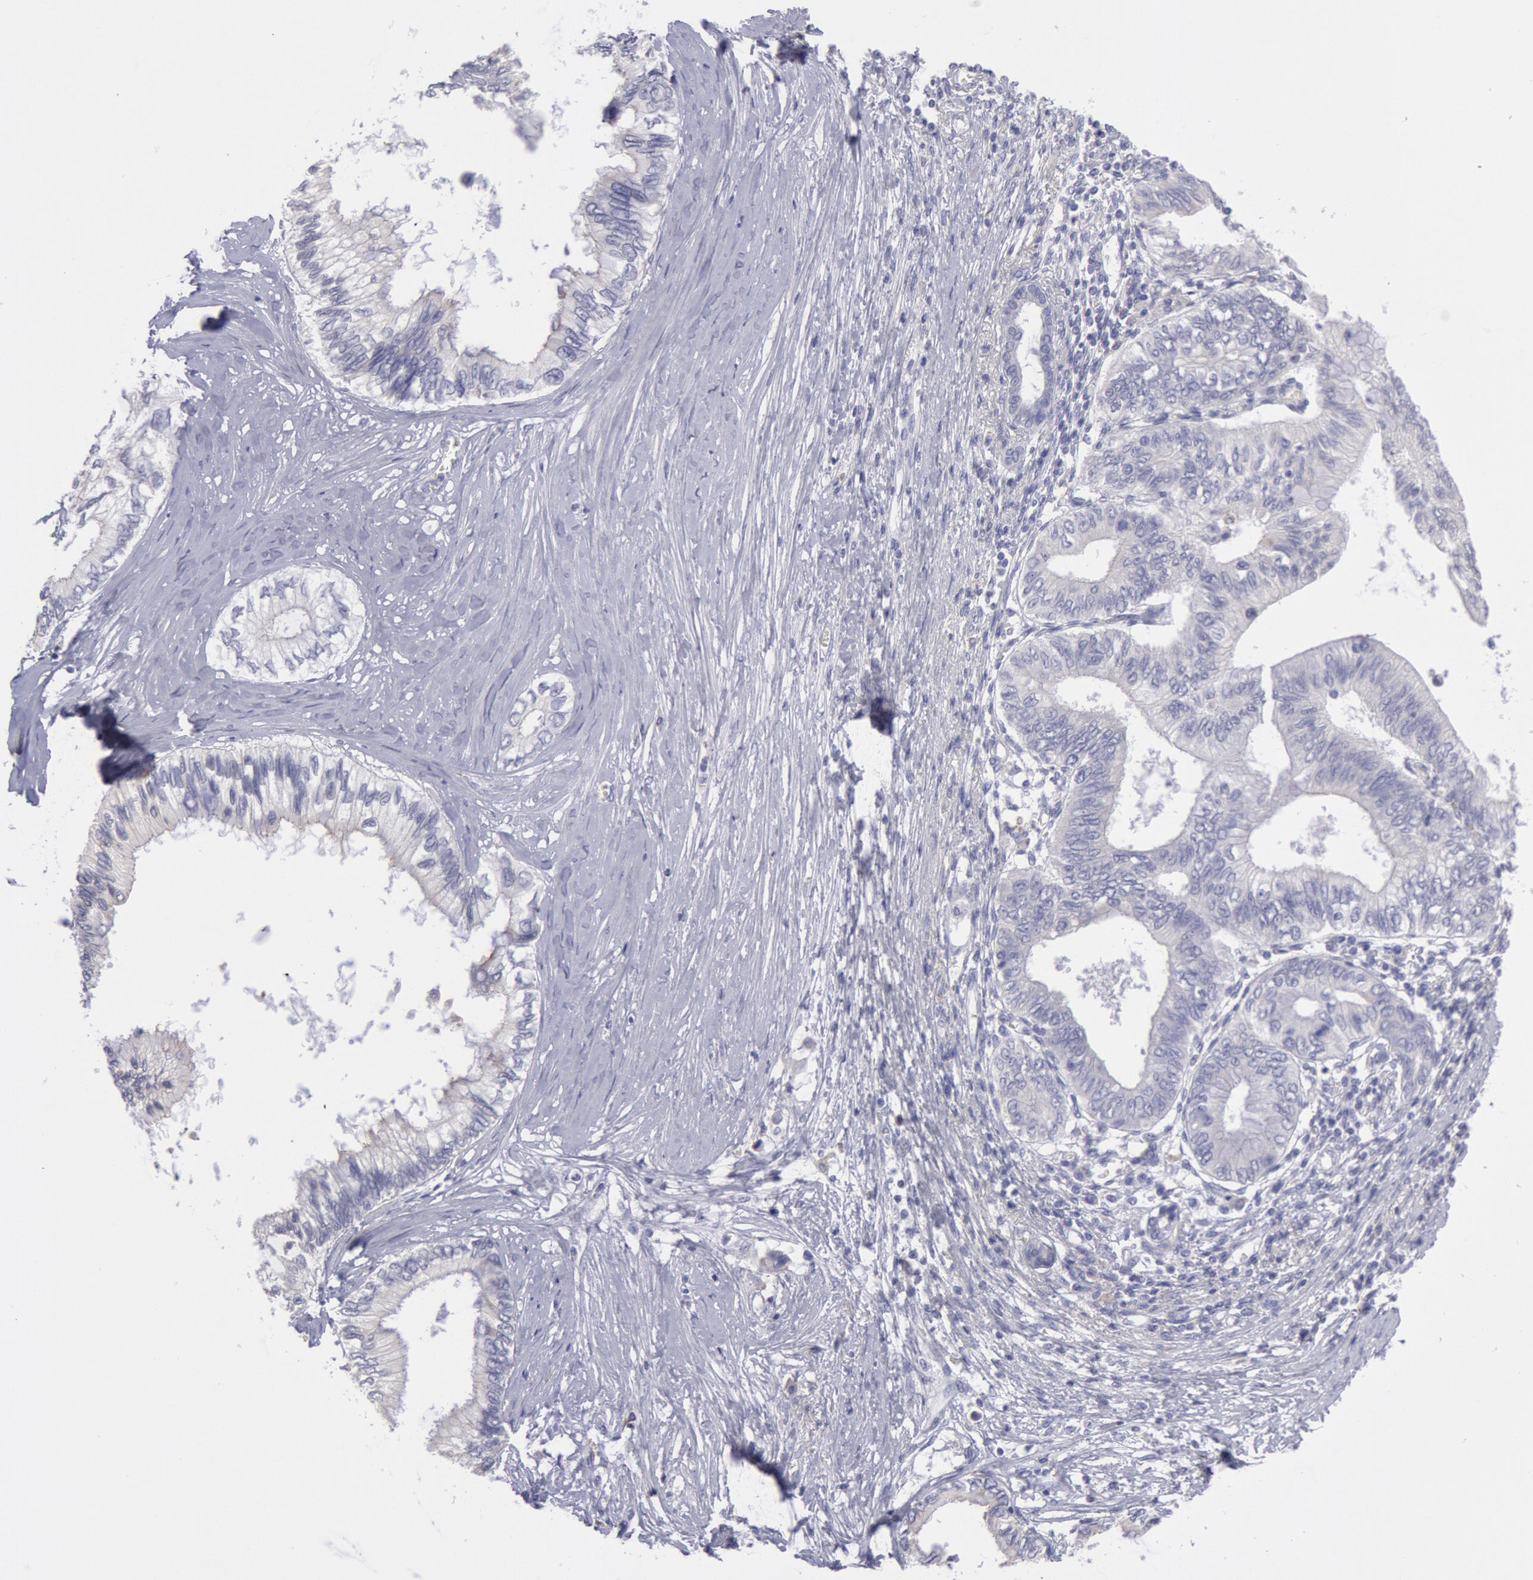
{"staining": {"intensity": "negative", "quantity": "none", "location": "none"}, "tissue": "pancreatic cancer", "cell_type": "Tumor cells", "image_type": "cancer", "snomed": [{"axis": "morphology", "description": "Adenocarcinoma, NOS"}, {"axis": "topography", "description": "Pancreas"}], "caption": "Tumor cells are negative for protein expression in human pancreatic adenocarcinoma. (DAB IHC, high magnification).", "gene": "MYH7", "patient": {"sex": "female", "age": 66}}